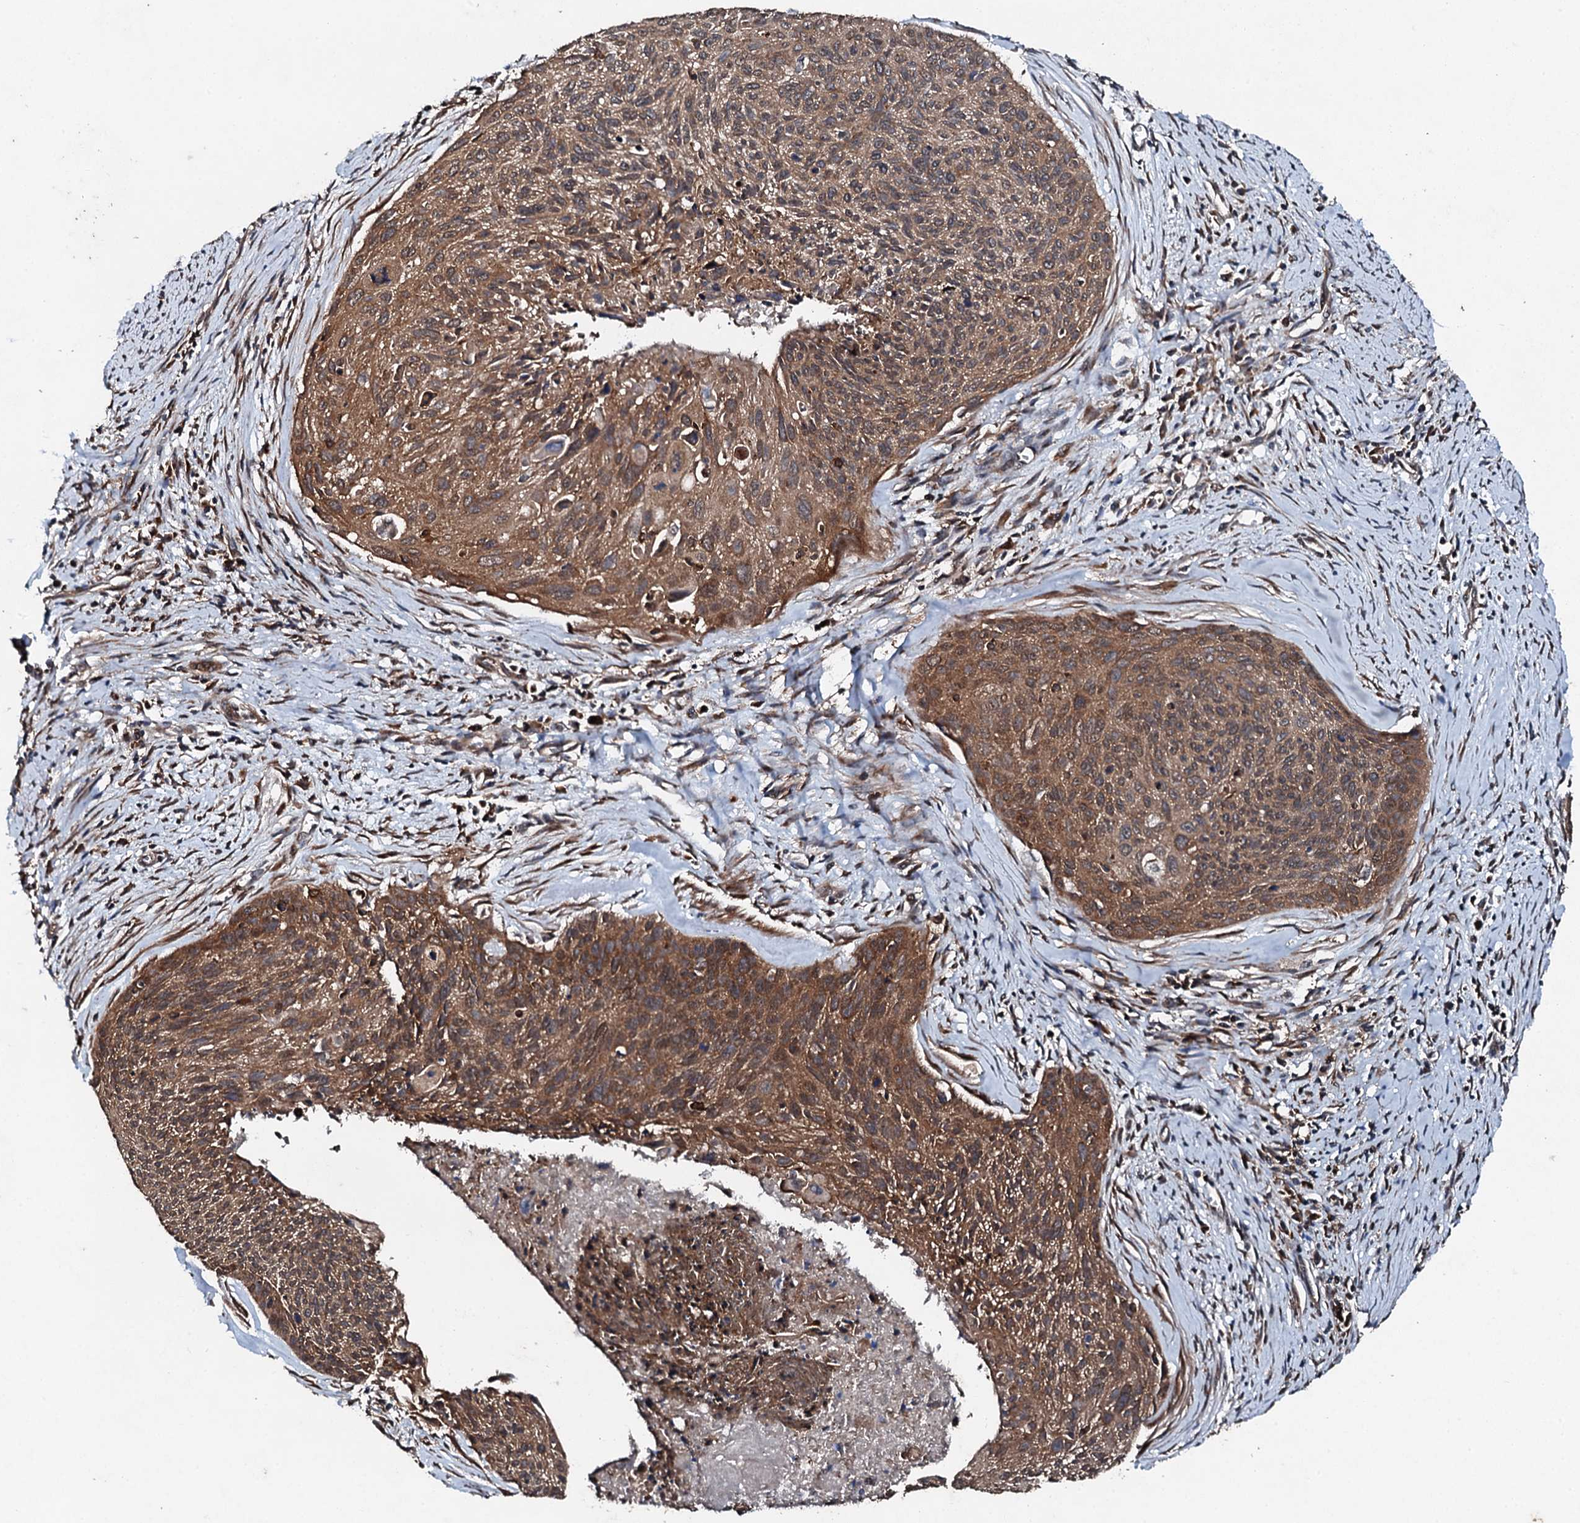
{"staining": {"intensity": "moderate", "quantity": ">75%", "location": "cytoplasmic/membranous"}, "tissue": "cervical cancer", "cell_type": "Tumor cells", "image_type": "cancer", "snomed": [{"axis": "morphology", "description": "Squamous cell carcinoma, NOS"}, {"axis": "topography", "description": "Cervix"}], "caption": "Approximately >75% of tumor cells in human cervical cancer (squamous cell carcinoma) demonstrate moderate cytoplasmic/membranous protein expression as visualized by brown immunohistochemical staining.", "gene": "EDC4", "patient": {"sex": "female", "age": 55}}